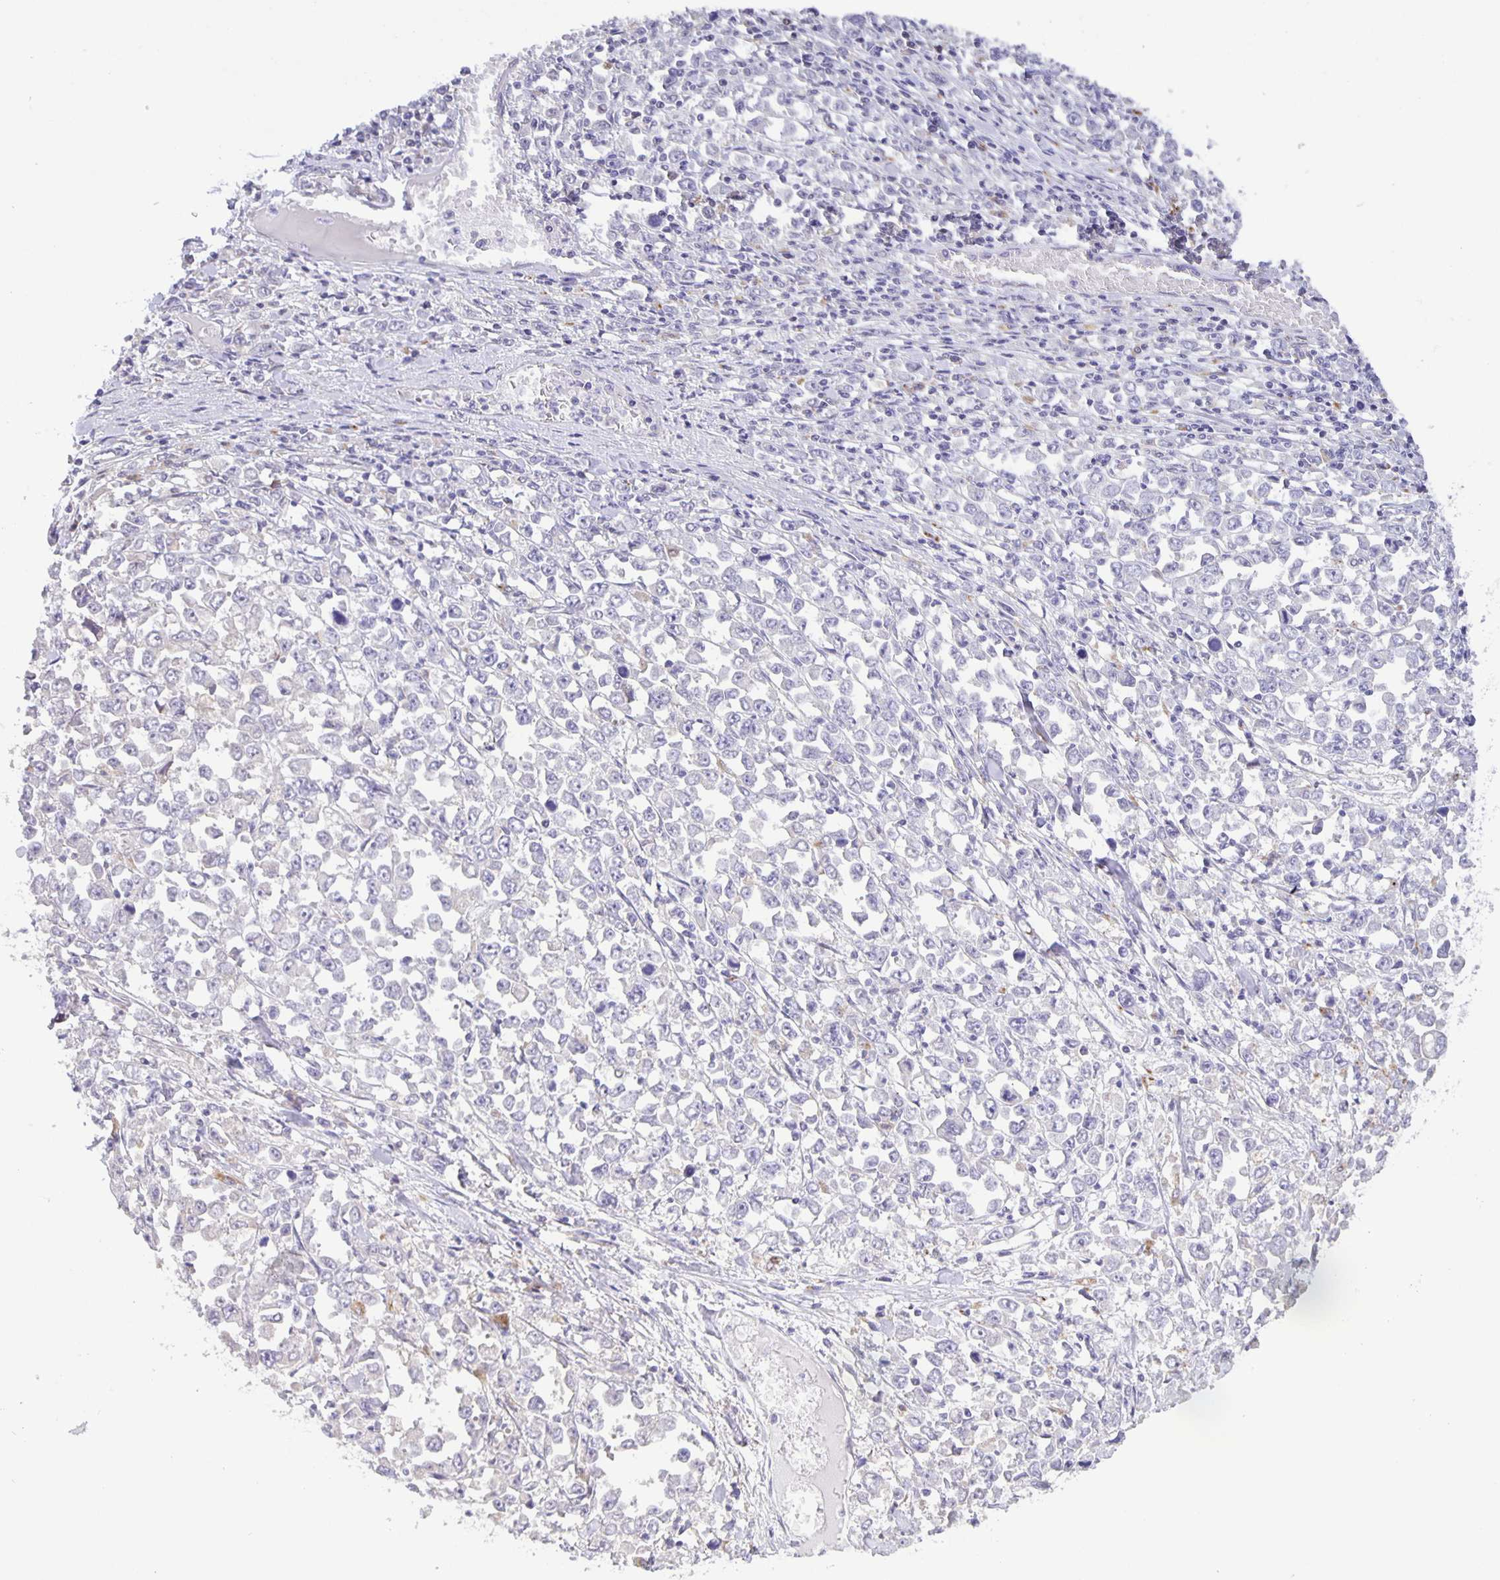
{"staining": {"intensity": "negative", "quantity": "none", "location": "none"}, "tissue": "stomach cancer", "cell_type": "Tumor cells", "image_type": "cancer", "snomed": [{"axis": "morphology", "description": "Adenocarcinoma, NOS"}, {"axis": "topography", "description": "Stomach, upper"}], "caption": "Immunohistochemistry histopathology image of neoplastic tissue: human stomach cancer (adenocarcinoma) stained with DAB reveals no significant protein expression in tumor cells.", "gene": "MAPK12", "patient": {"sex": "male", "age": 70}}